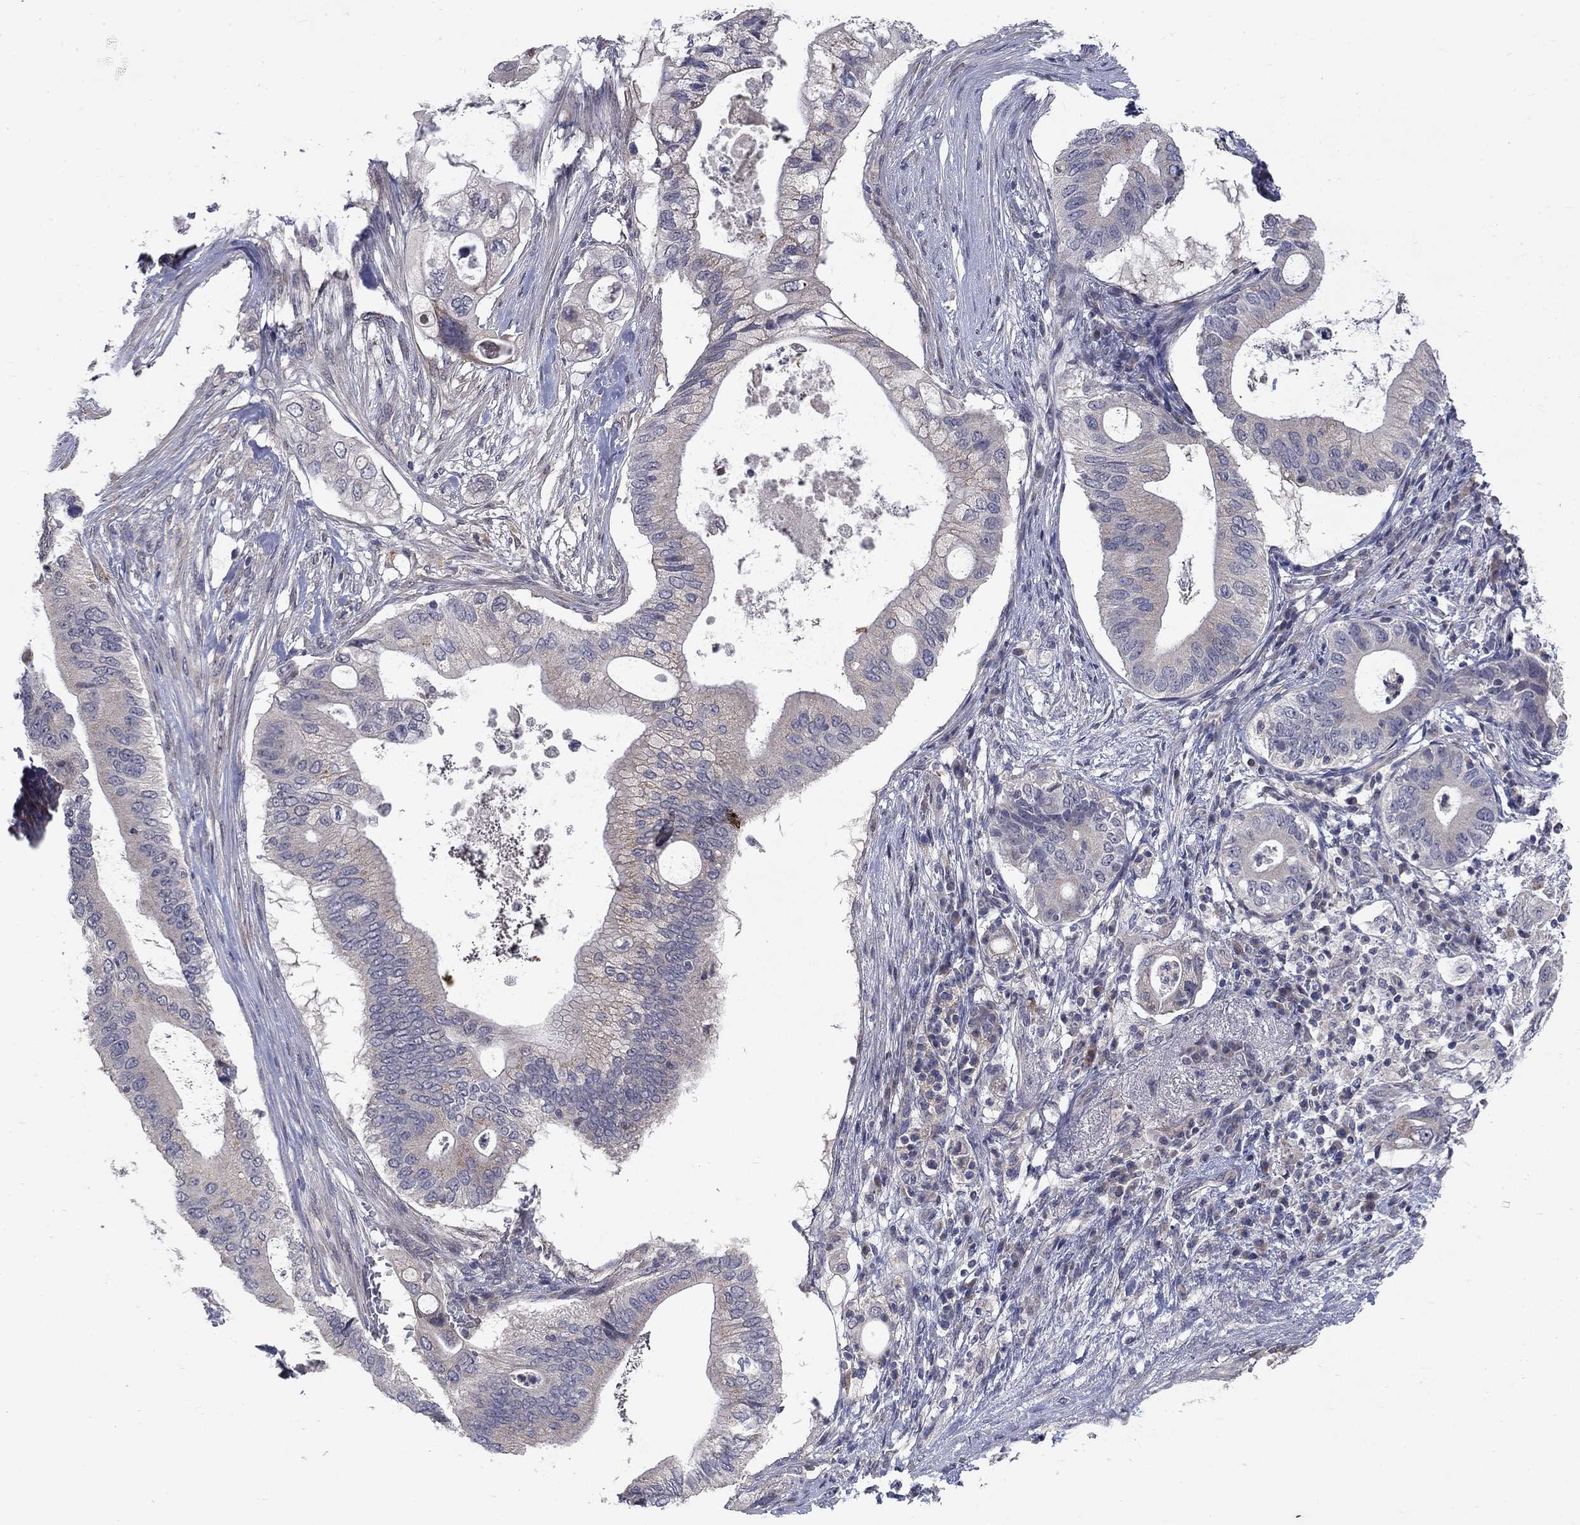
{"staining": {"intensity": "negative", "quantity": "none", "location": "none"}, "tissue": "pancreatic cancer", "cell_type": "Tumor cells", "image_type": "cancer", "snomed": [{"axis": "morphology", "description": "Adenocarcinoma, NOS"}, {"axis": "topography", "description": "Pancreas"}], "caption": "A micrograph of adenocarcinoma (pancreatic) stained for a protein shows no brown staining in tumor cells.", "gene": "FAM3B", "patient": {"sex": "female", "age": 72}}